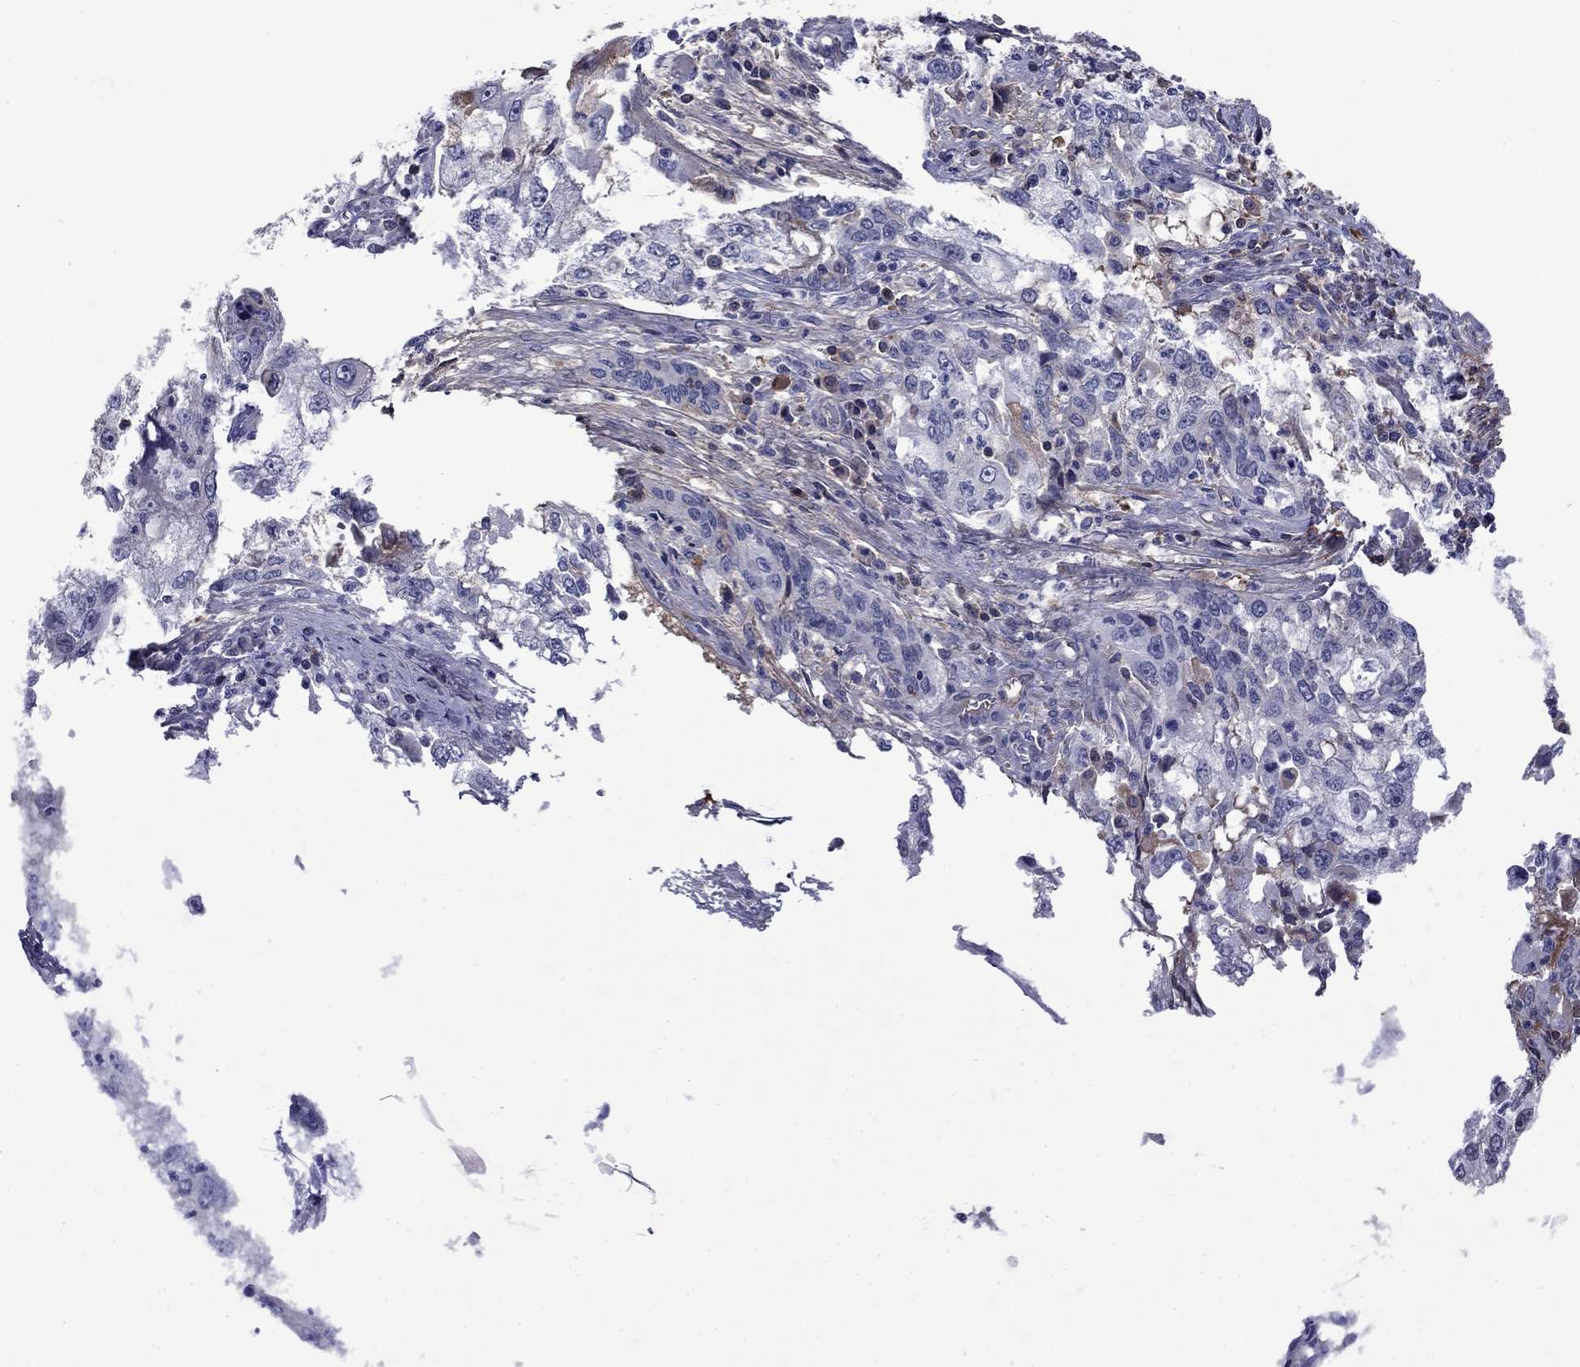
{"staining": {"intensity": "negative", "quantity": "none", "location": "none"}, "tissue": "cervical cancer", "cell_type": "Tumor cells", "image_type": "cancer", "snomed": [{"axis": "morphology", "description": "Squamous cell carcinoma, NOS"}, {"axis": "topography", "description": "Cervix"}], "caption": "Micrograph shows no protein positivity in tumor cells of squamous cell carcinoma (cervical) tissue.", "gene": "APOA2", "patient": {"sex": "female", "age": 36}}